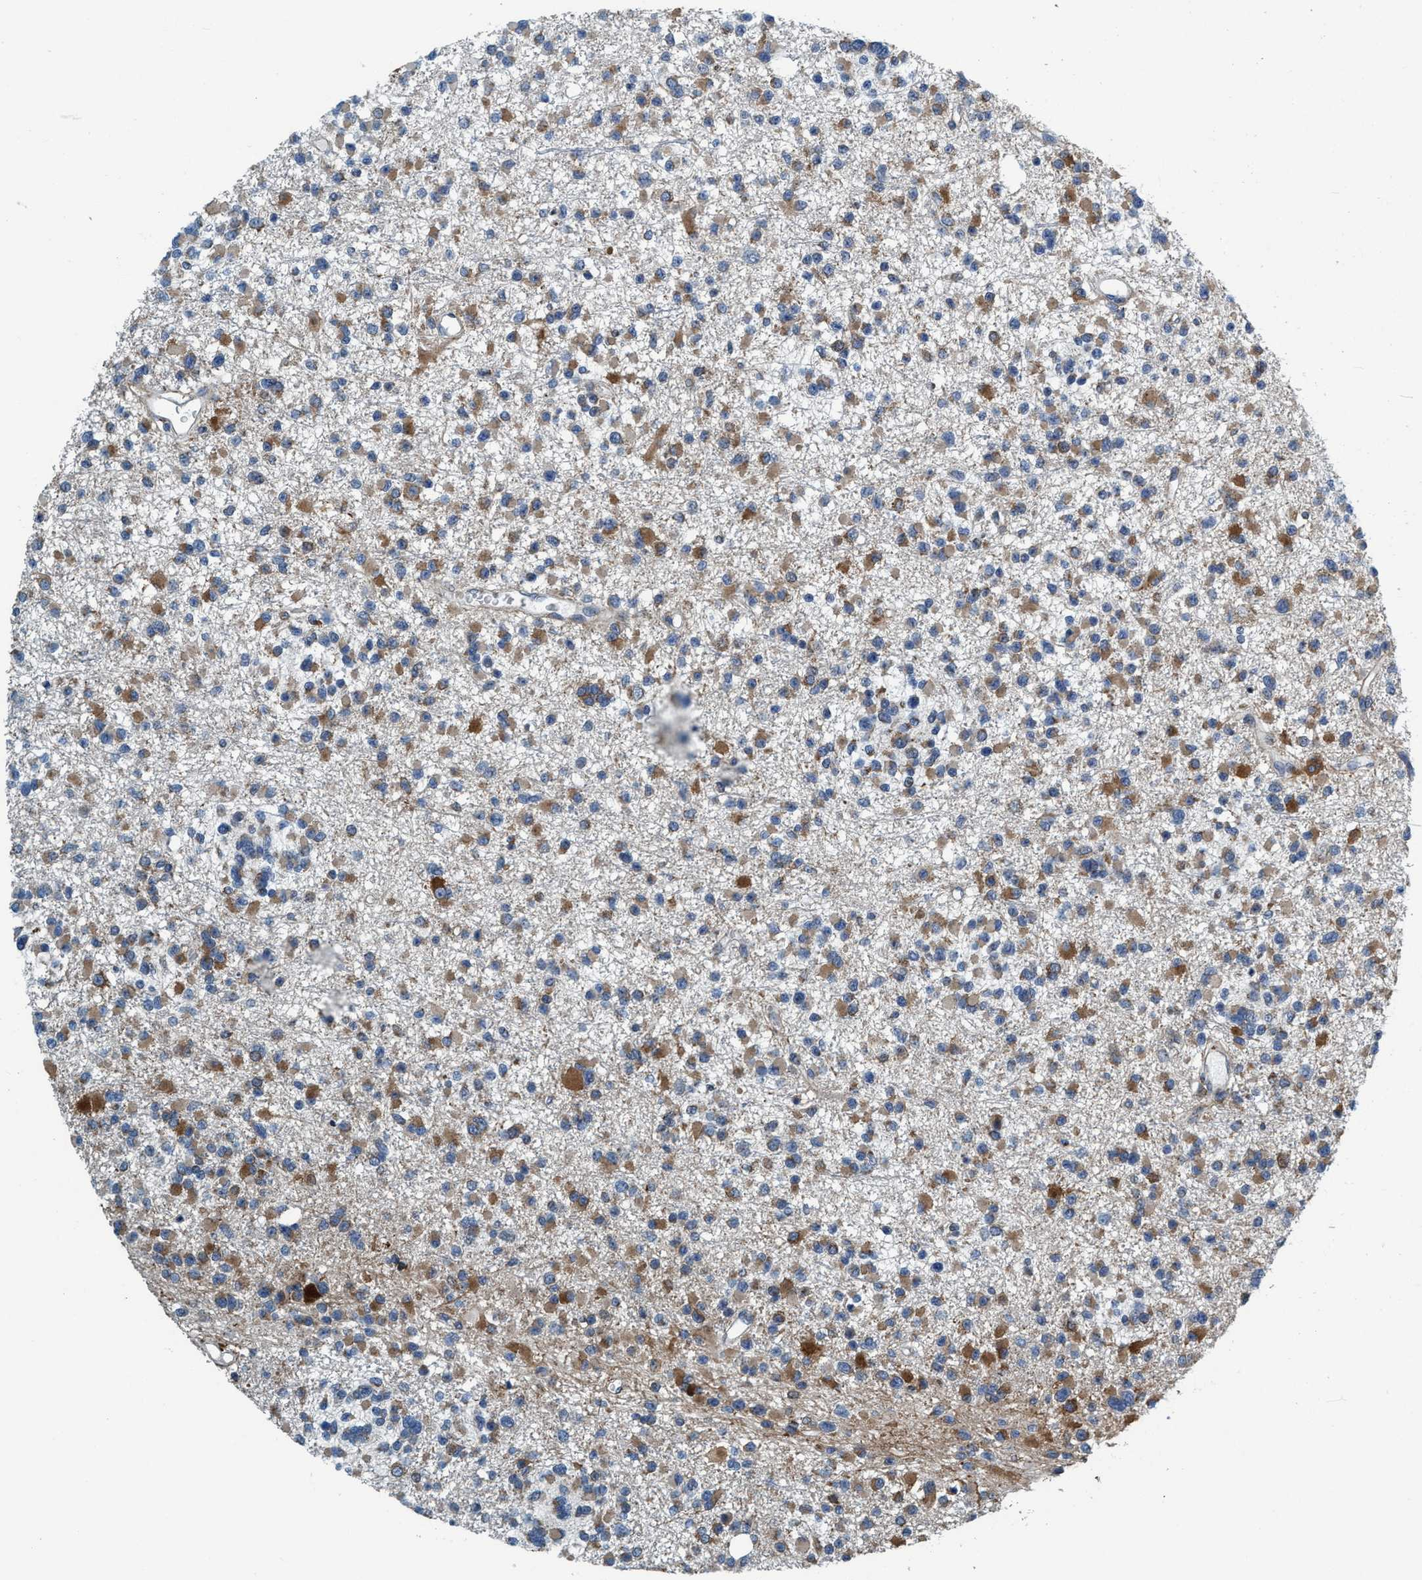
{"staining": {"intensity": "moderate", "quantity": "25%-75%", "location": "cytoplasmic/membranous"}, "tissue": "glioma", "cell_type": "Tumor cells", "image_type": "cancer", "snomed": [{"axis": "morphology", "description": "Glioma, malignant, Low grade"}, {"axis": "topography", "description": "Brain"}], "caption": "Human glioma stained with a protein marker reveals moderate staining in tumor cells.", "gene": "ARMC9", "patient": {"sex": "female", "age": 22}}